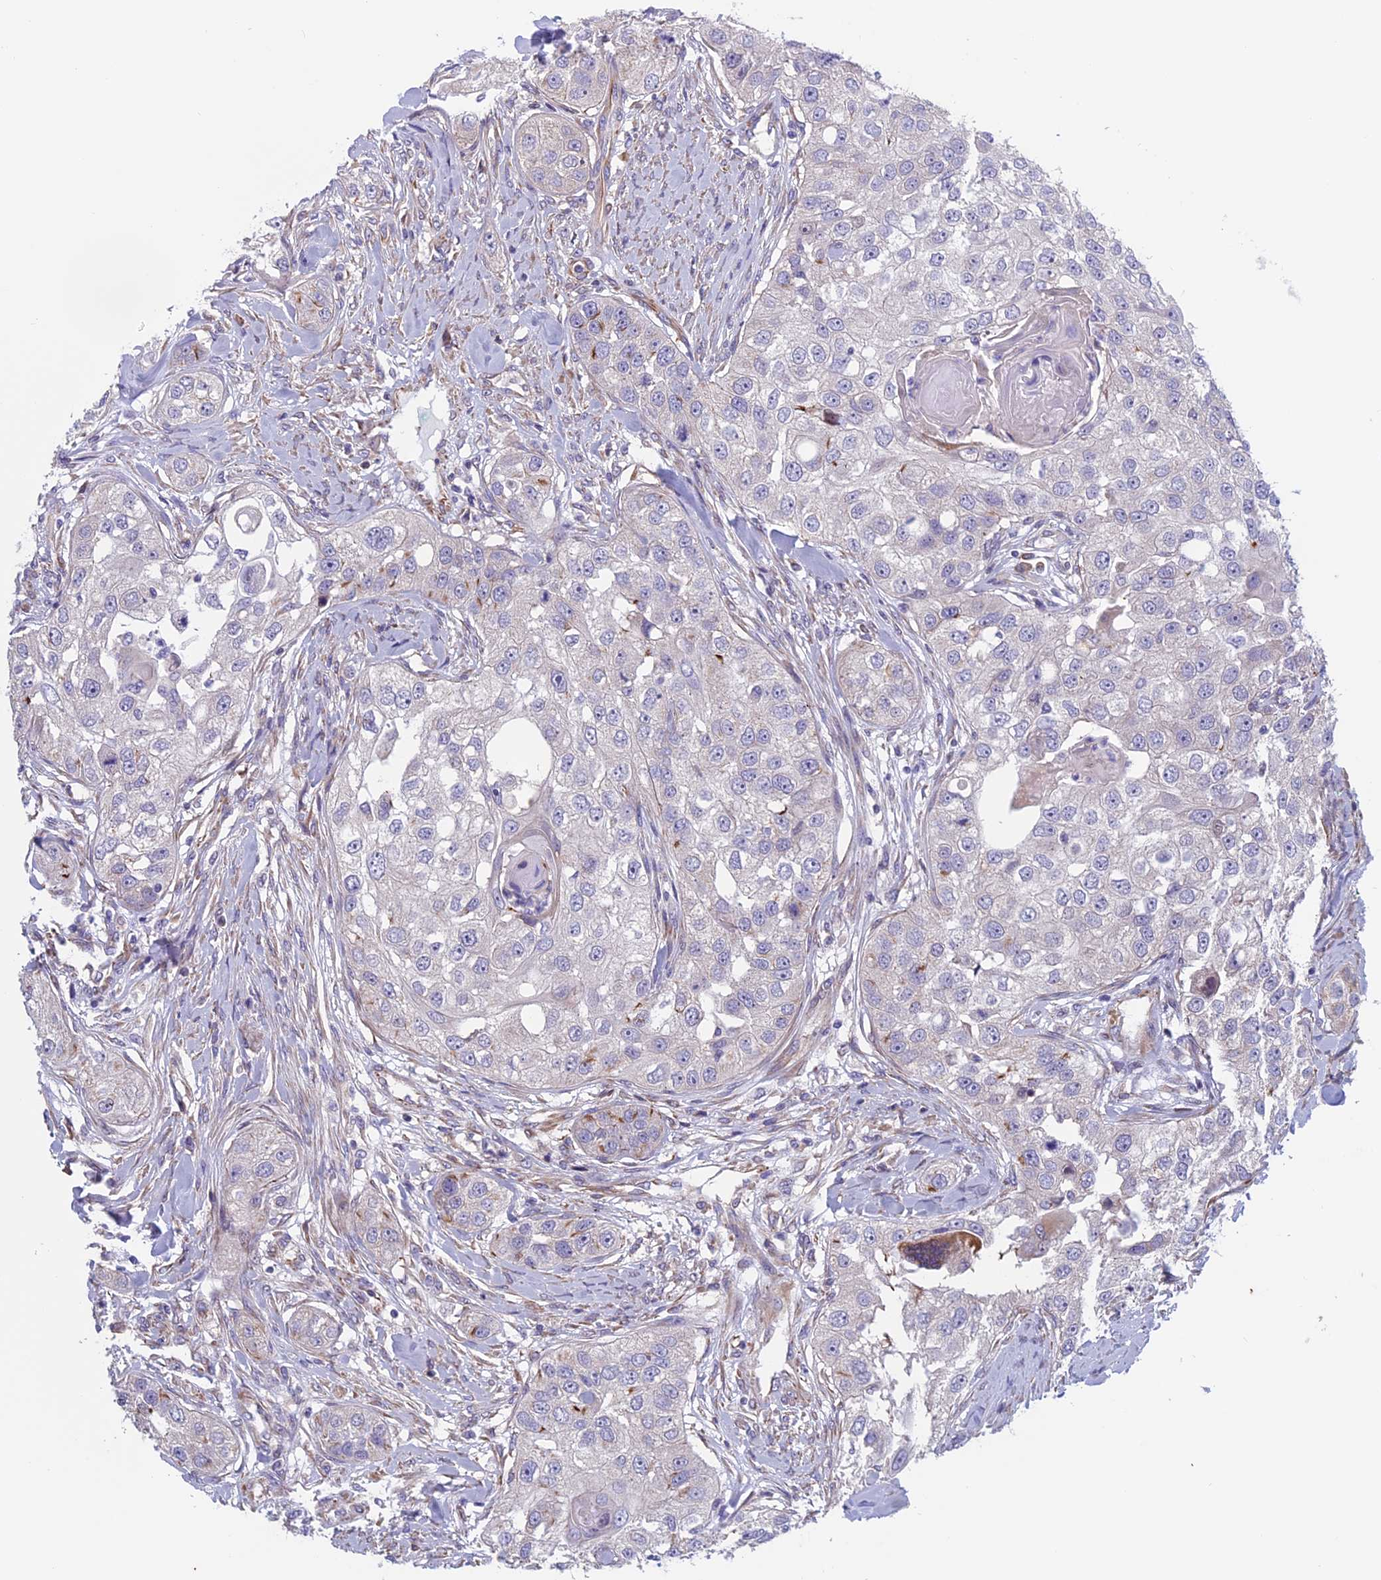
{"staining": {"intensity": "negative", "quantity": "none", "location": "none"}, "tissue": "head and neck cancer", "cell_type": "Tumor cells", "image_type": "cancer", "snomed": [{"axis": "morphology", "description": "Normal tissue, NOS"}, {"axis": "morphology", "description": "Squamous cell carcinoma, NOS"}, {"axis": "topography", "description": "Skeletal muscle"}, {"axis": "topography", "description": "Head-Neck"}], "caption": "An image of human squamous cell carcinoma (head and neck) is negative for staining in tumor cells.", "gene": "BCL2L10", "patient": {"sex": "male", "age": 51}}